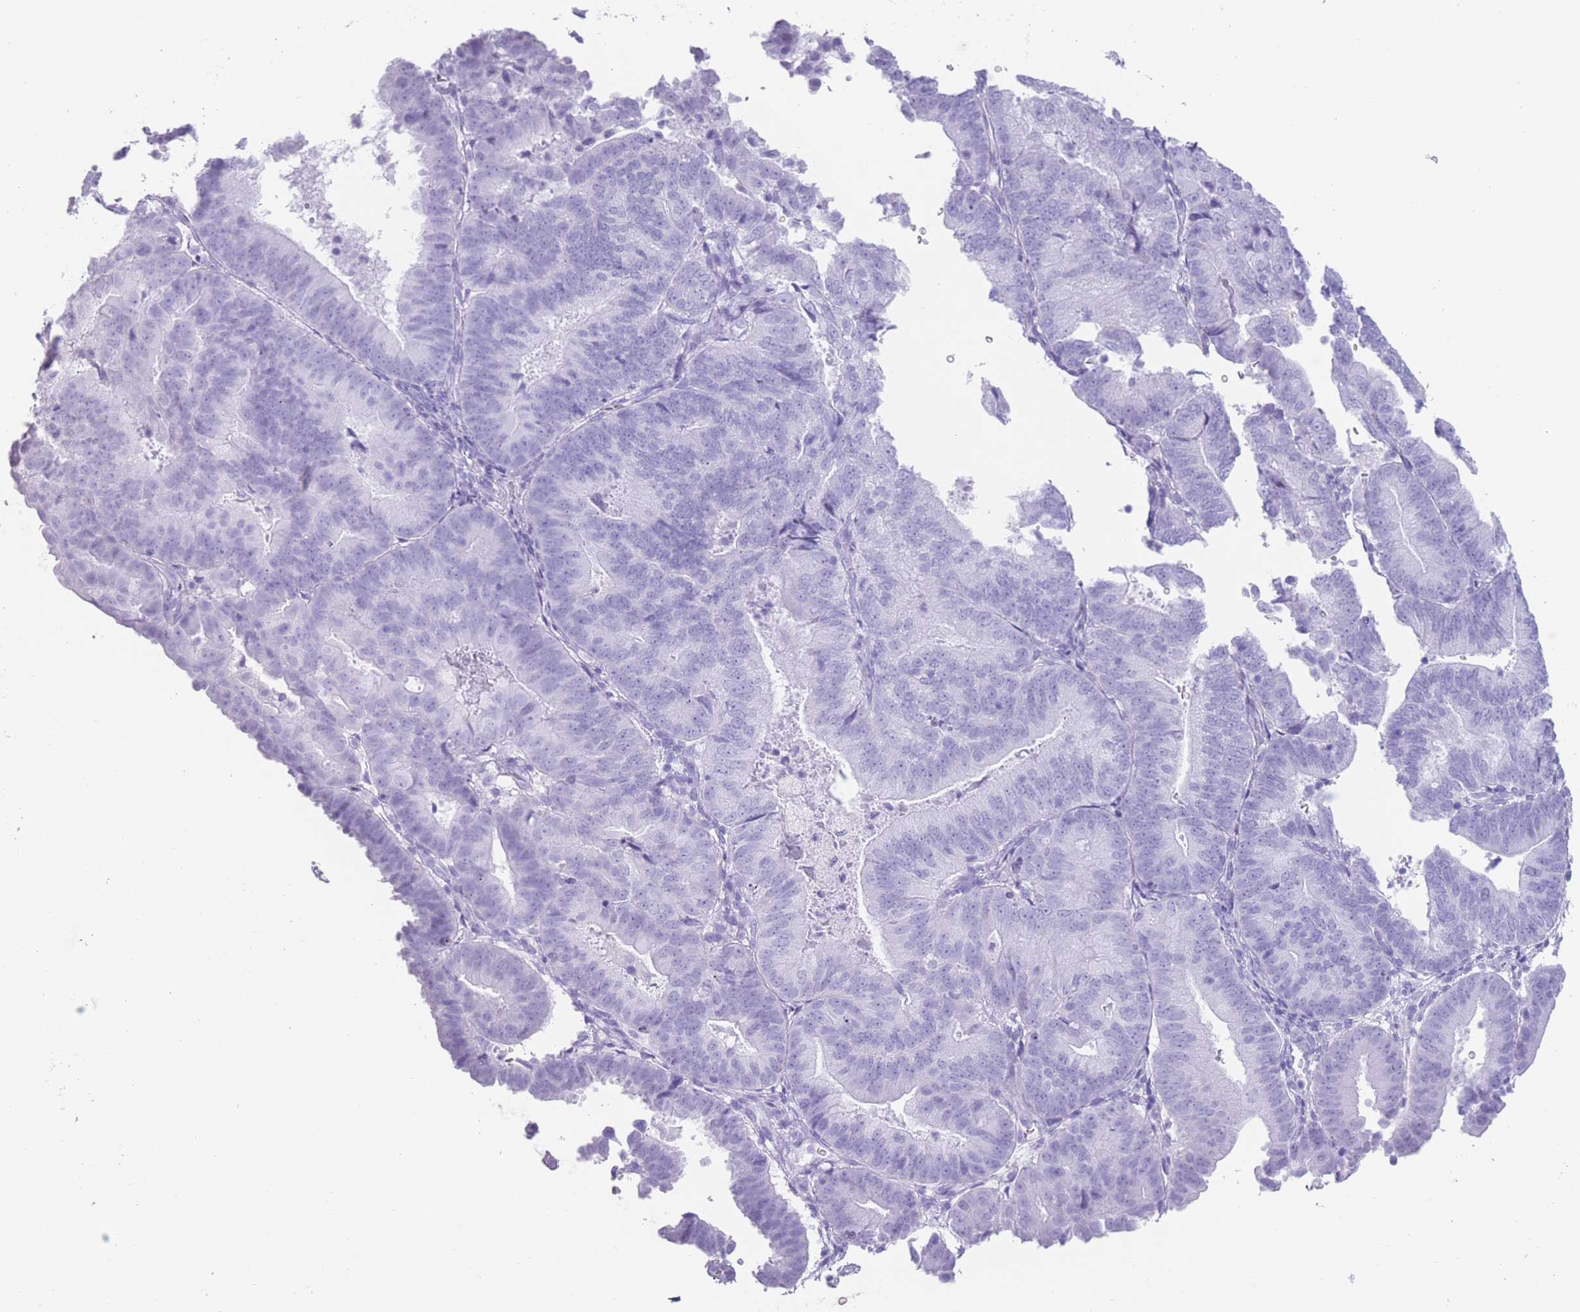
{"staining": {"intensity": "negative", "quantity": "none", "location": "none"}, "tissue": "endometrial cancer", "cell_type": "Tumor cells", "image_type": "cancer", "snomed": [{"axis": "morphology", "description": "Adenocarcinoma, NOS"}, {"axis": "topography", "description": "Endometrium"}], "caption": "A high-resolution histopathology image shows IHC staining of adenocarcinoma (endometrial), which demonstrates no significant positivity in tumor cells.", "gene": "OR4F21", "patient": {"sex": "female", "age": 70}}